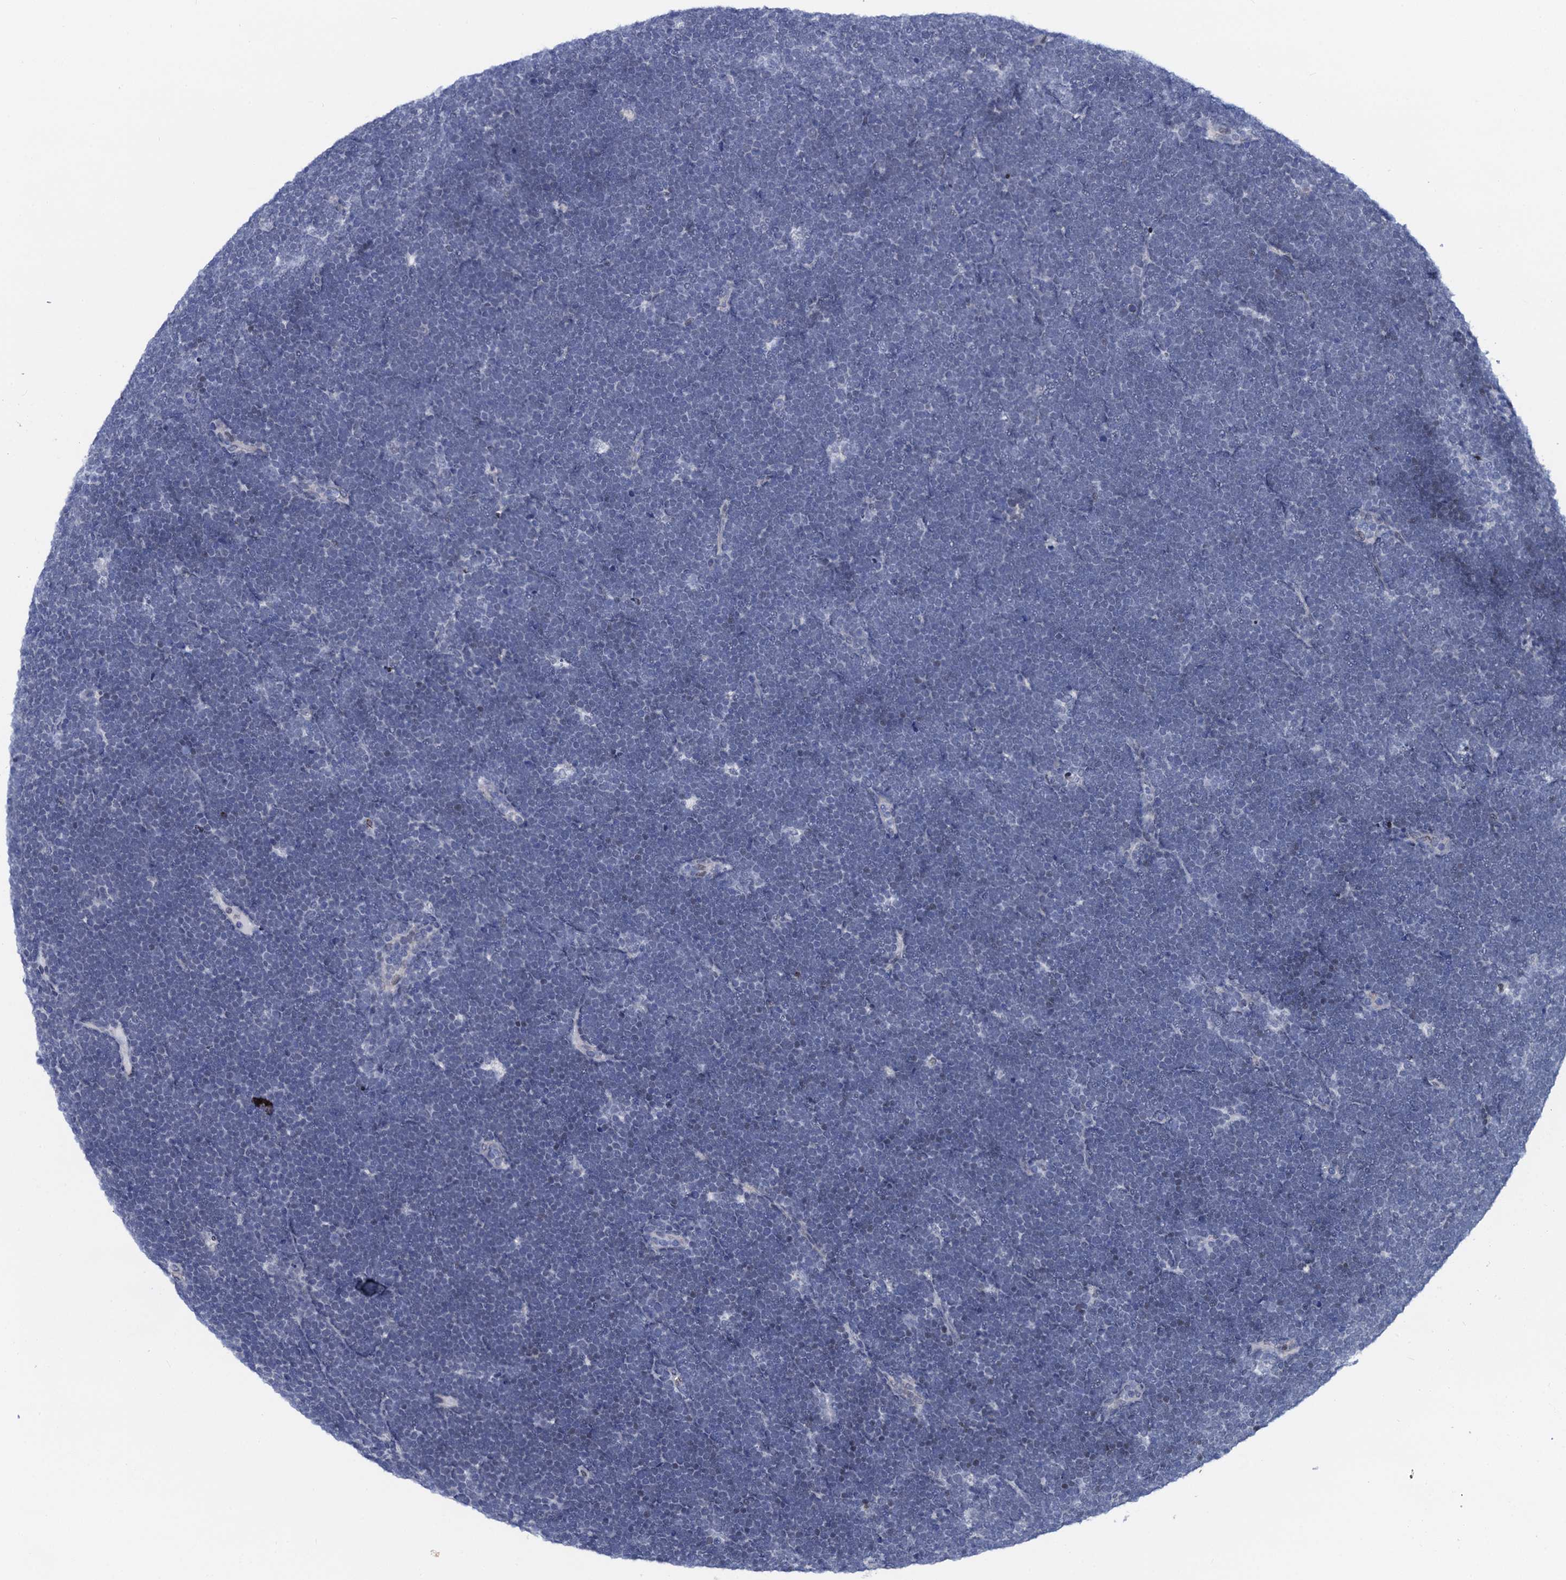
{"staining": {"intensity": "negative", "quantity": "none", "location": "none"}, "tissue": "lymphoma", "cell_type": "Tumor cells", "image_type": "cancer", "snomed": [{"axis": "morphology", "description": "Malignant lymphoma, non-Hodgkin's type, High grade"}, {"axis": "topography", "description": "Lymph node"}], "caption": "Immunohistochemistry of human malignant lymphoma, non-Hodgkin's type (high-grade) demonstrates no positivity in tumor cells.", "gene": "C16orf87", "patient": {"sex": "male", "age": 13}}